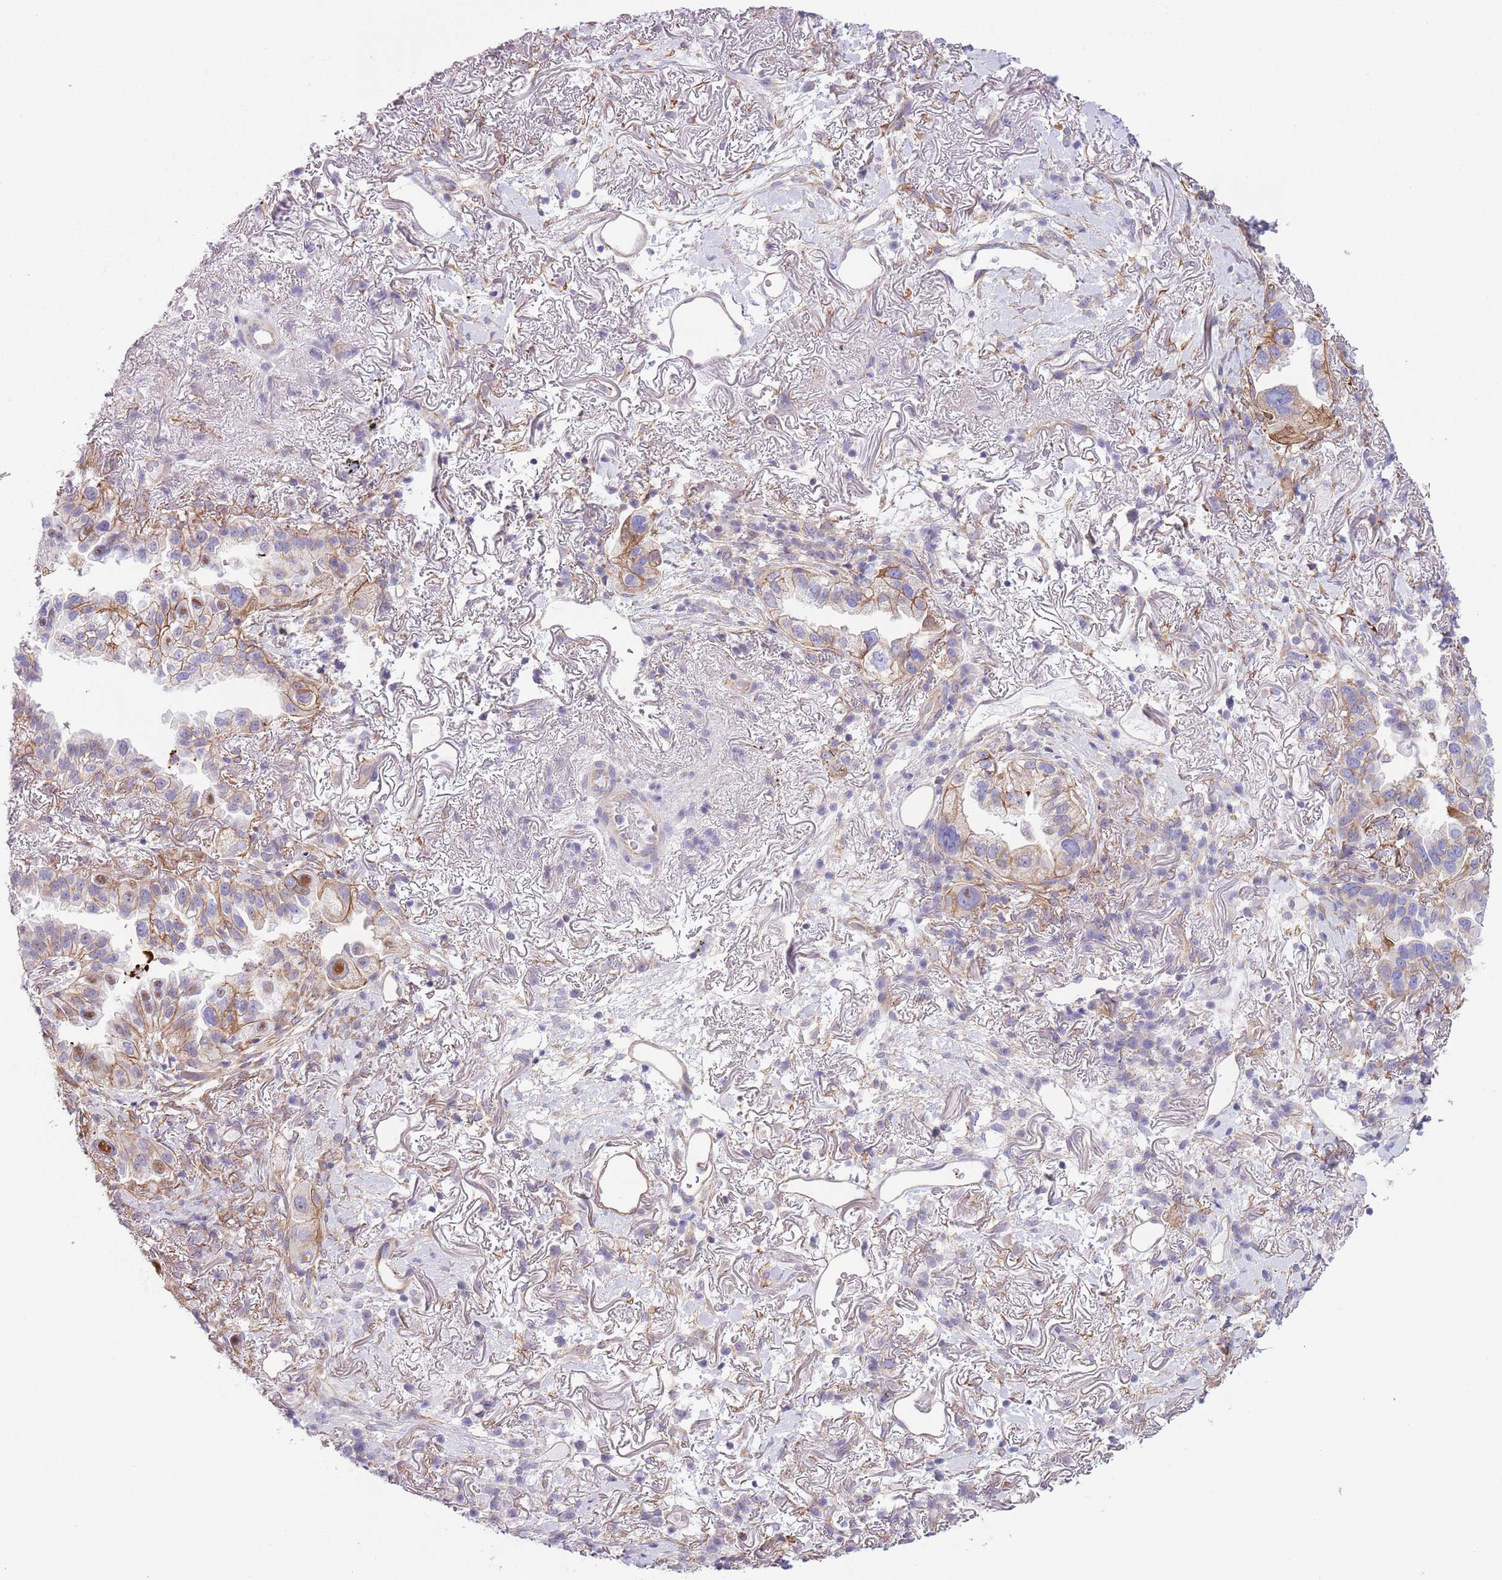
{"staining": {"intensity": "weak", "quantity": "<25%", "location": "cytoplasmic/membranous"}, "tissue": "lung cancer", "cell_type": "Tumor cells", "image_type": "cancer", "snomed": [{"axis": "morphology", "description": "Adenocarcinoma, NOS"}, {"axis": "topography", "description": "Lung"}], "caption": "Photomicrograph shows no protein expression in tumor cells of adenocarcinoma (lung) tissue.", "gene": "RBP3", "patient": {"sex": "female", "age": 69}}